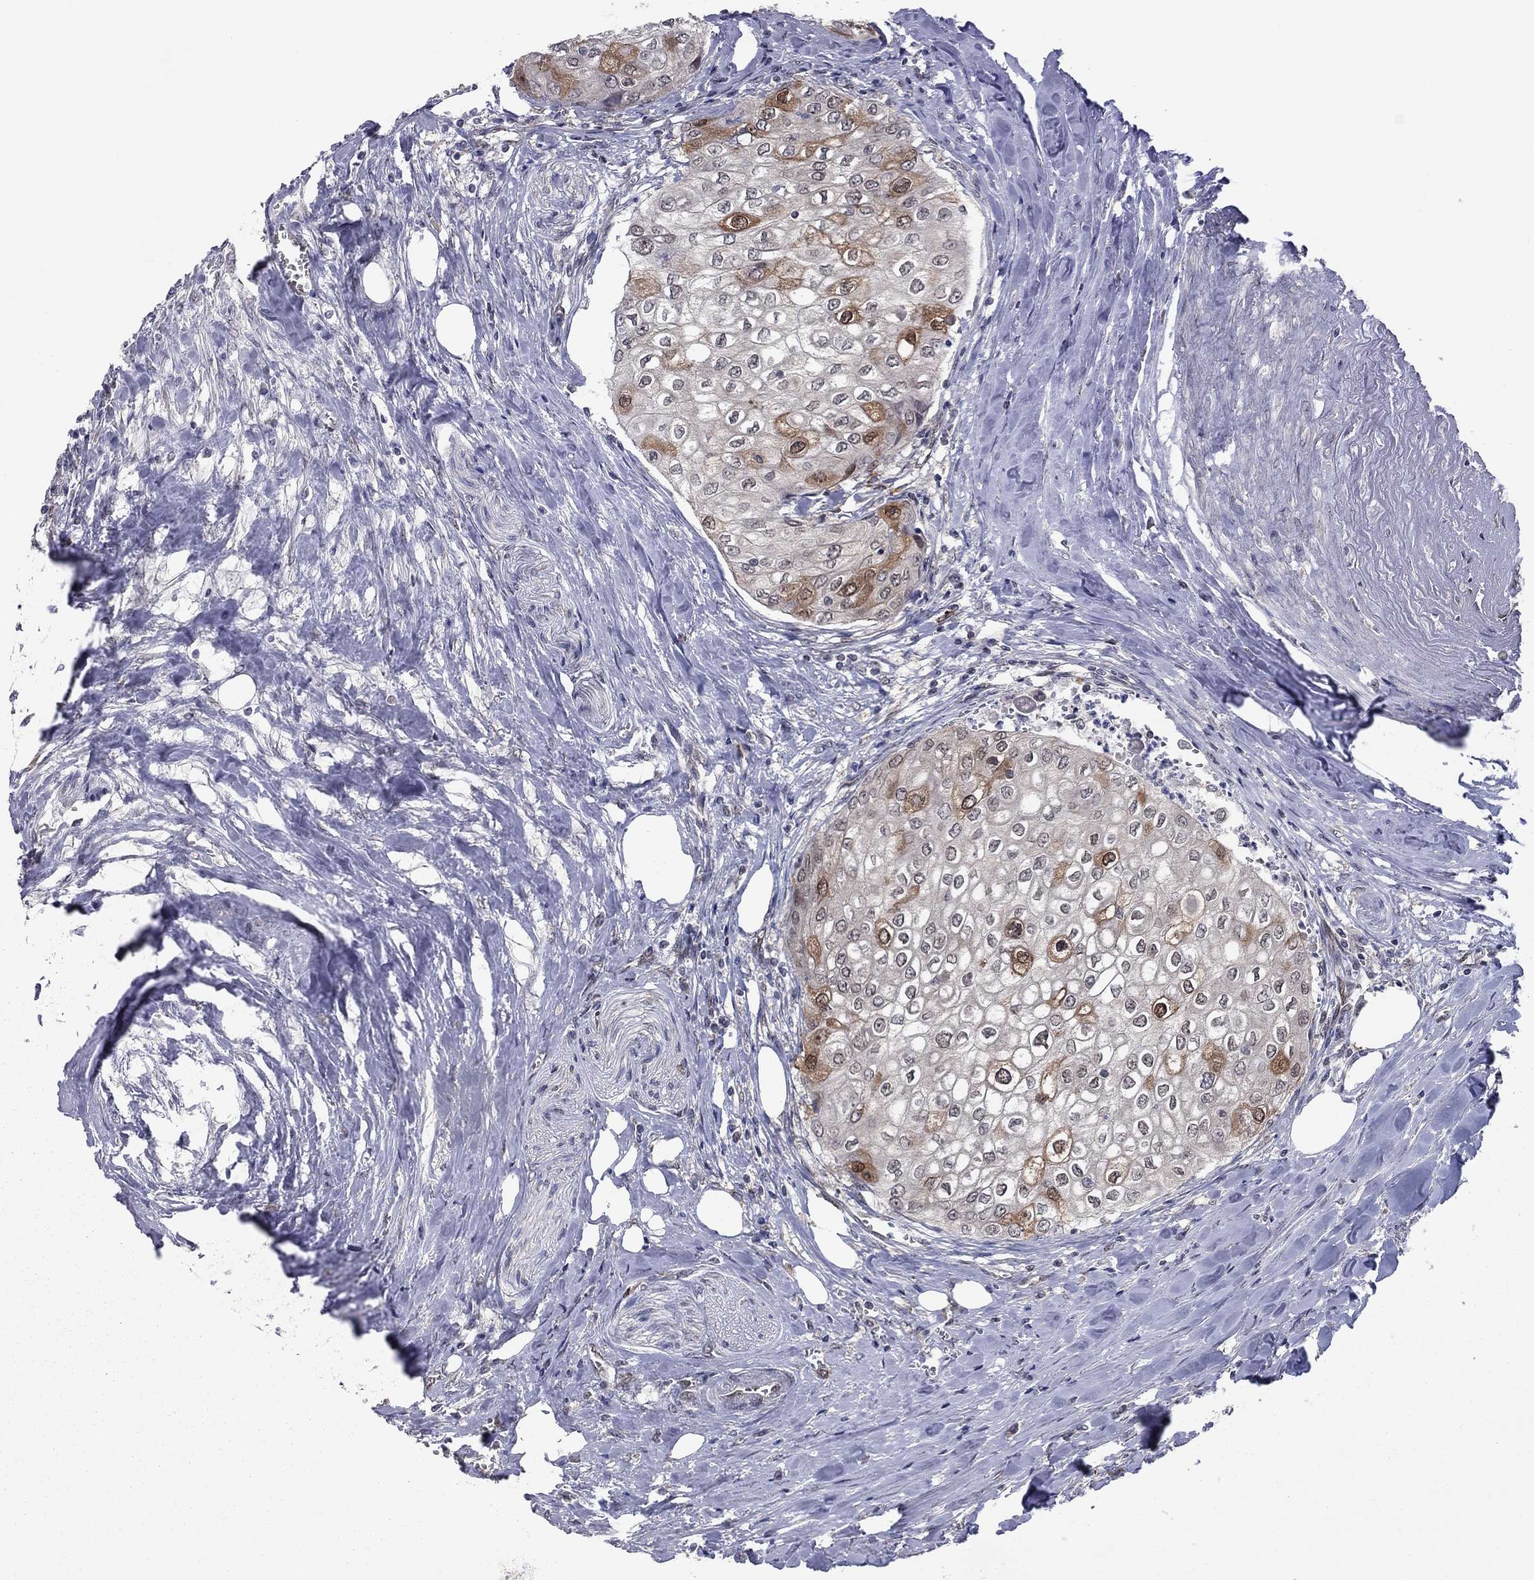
{"staining": {"intensity": "moderate", "quantity": "<25%", "location": "cytoplasmic/membranous"}, "tissue": "urothelial cancer", "cell_type": "Tumor cells", "image_type": "cancer", "snomed": [{"axis": "morphology", "description": "Urothelial carcinoma, High grade"}, {"axis": "topography", "description": "Urinary bladder"}], "caption": "Urothelial cancer stained with a brown dye demonstrates moderate cytoplasmic/membranous positive staining in approximately <25% of tumor cells.", "gene": "GPAA1", "patient": {"sex": "male", "age": 62}}